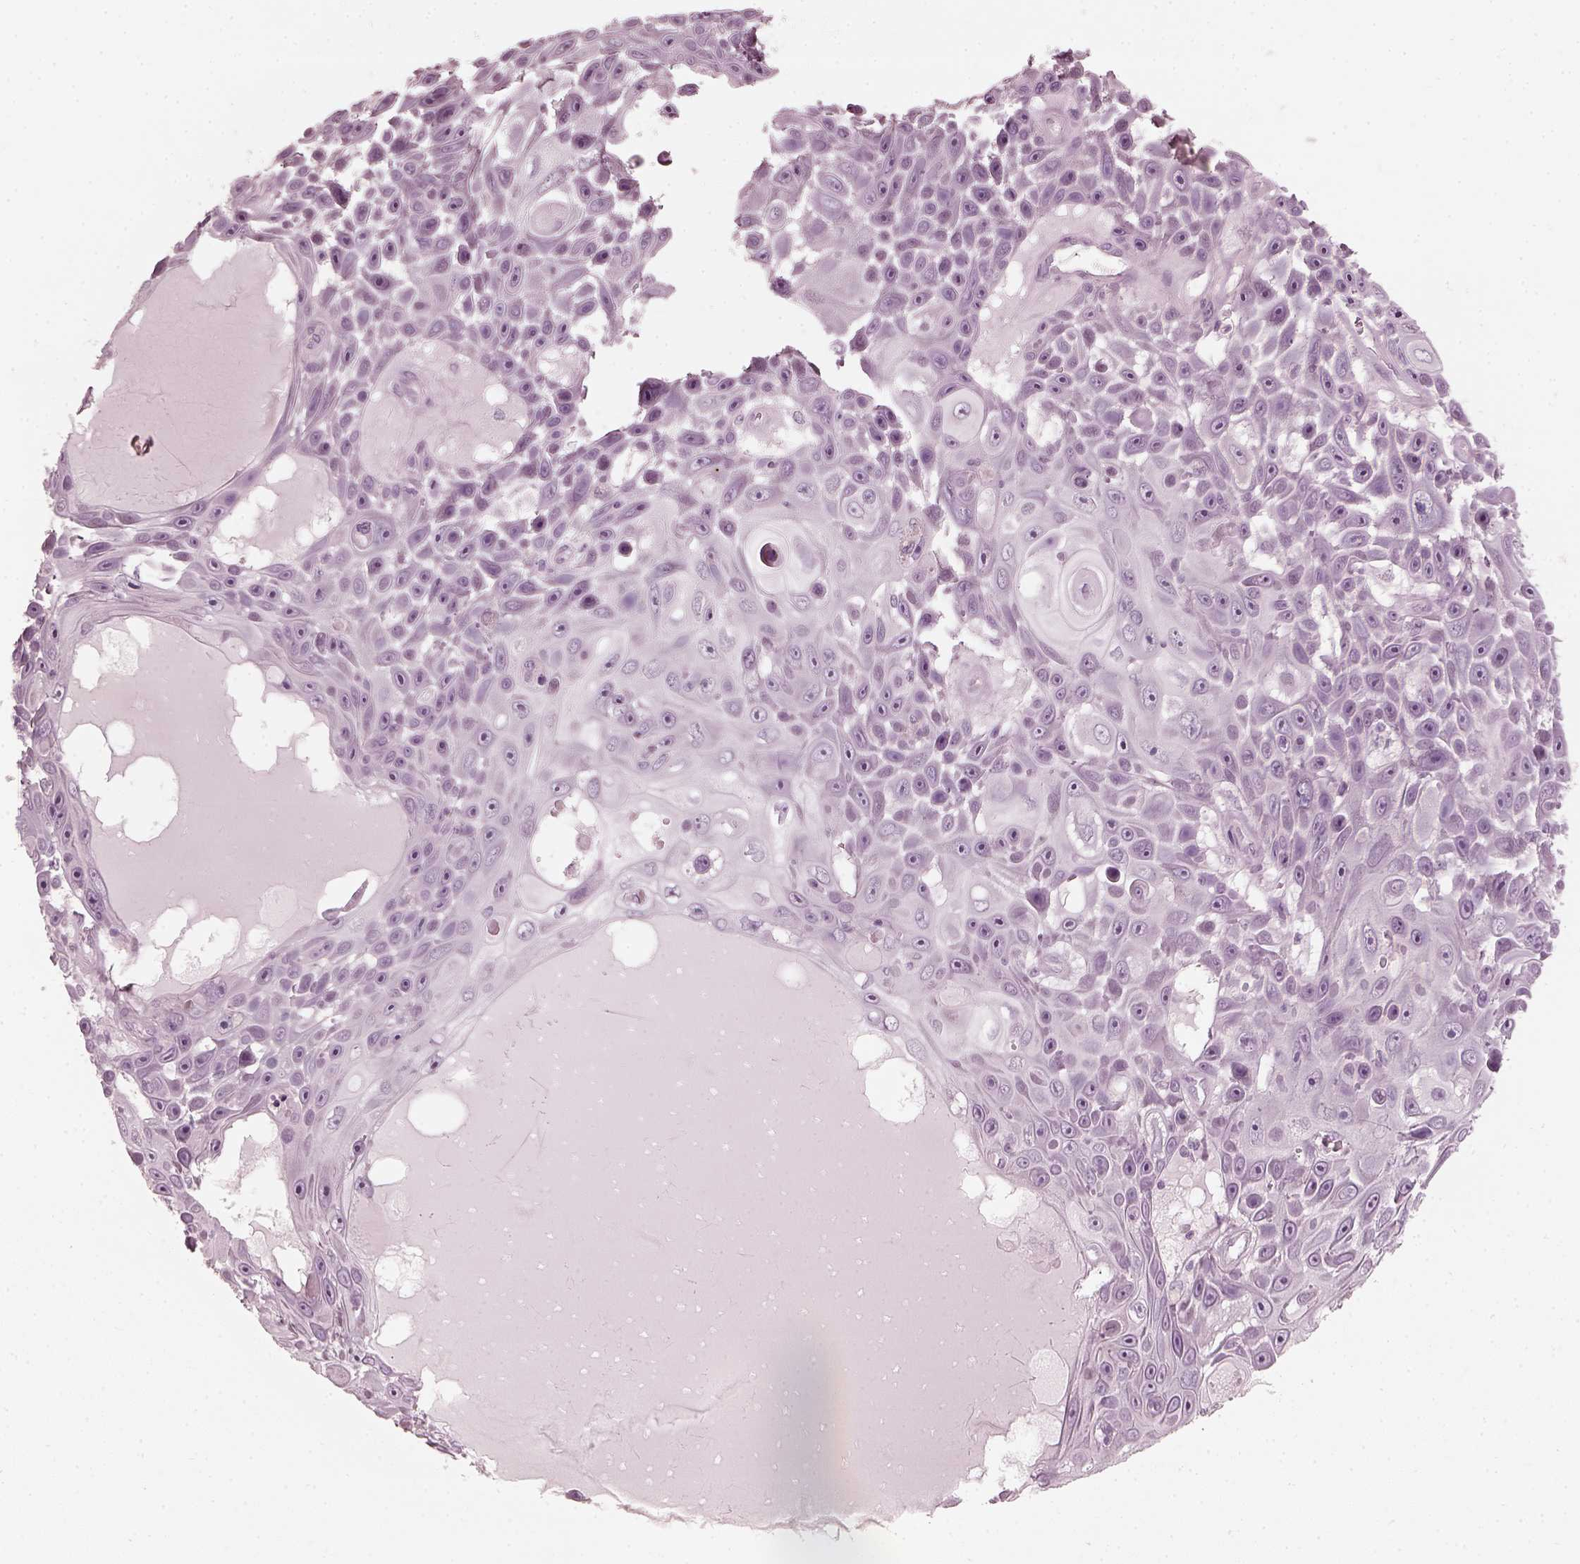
{"staining": {"intensity": "negative", "quantity": "none", "location": "none"}, "tissue": "skin cancer", "cell_type": "Tumor cells", "image_type": "cancer", "snomed": [{"axis": "morphology", "description": "Squamous cell carcinoma, NOS"}, {"axis": "topography", "description": "Skin"}], "caption": "IHC histopathology image of skin squamous cell carcinoma stained for a protein (brown), which shows no positivity in tumor cells.", "gene": "SAXO2", "patient": {"sex": "male", "age": 82}}